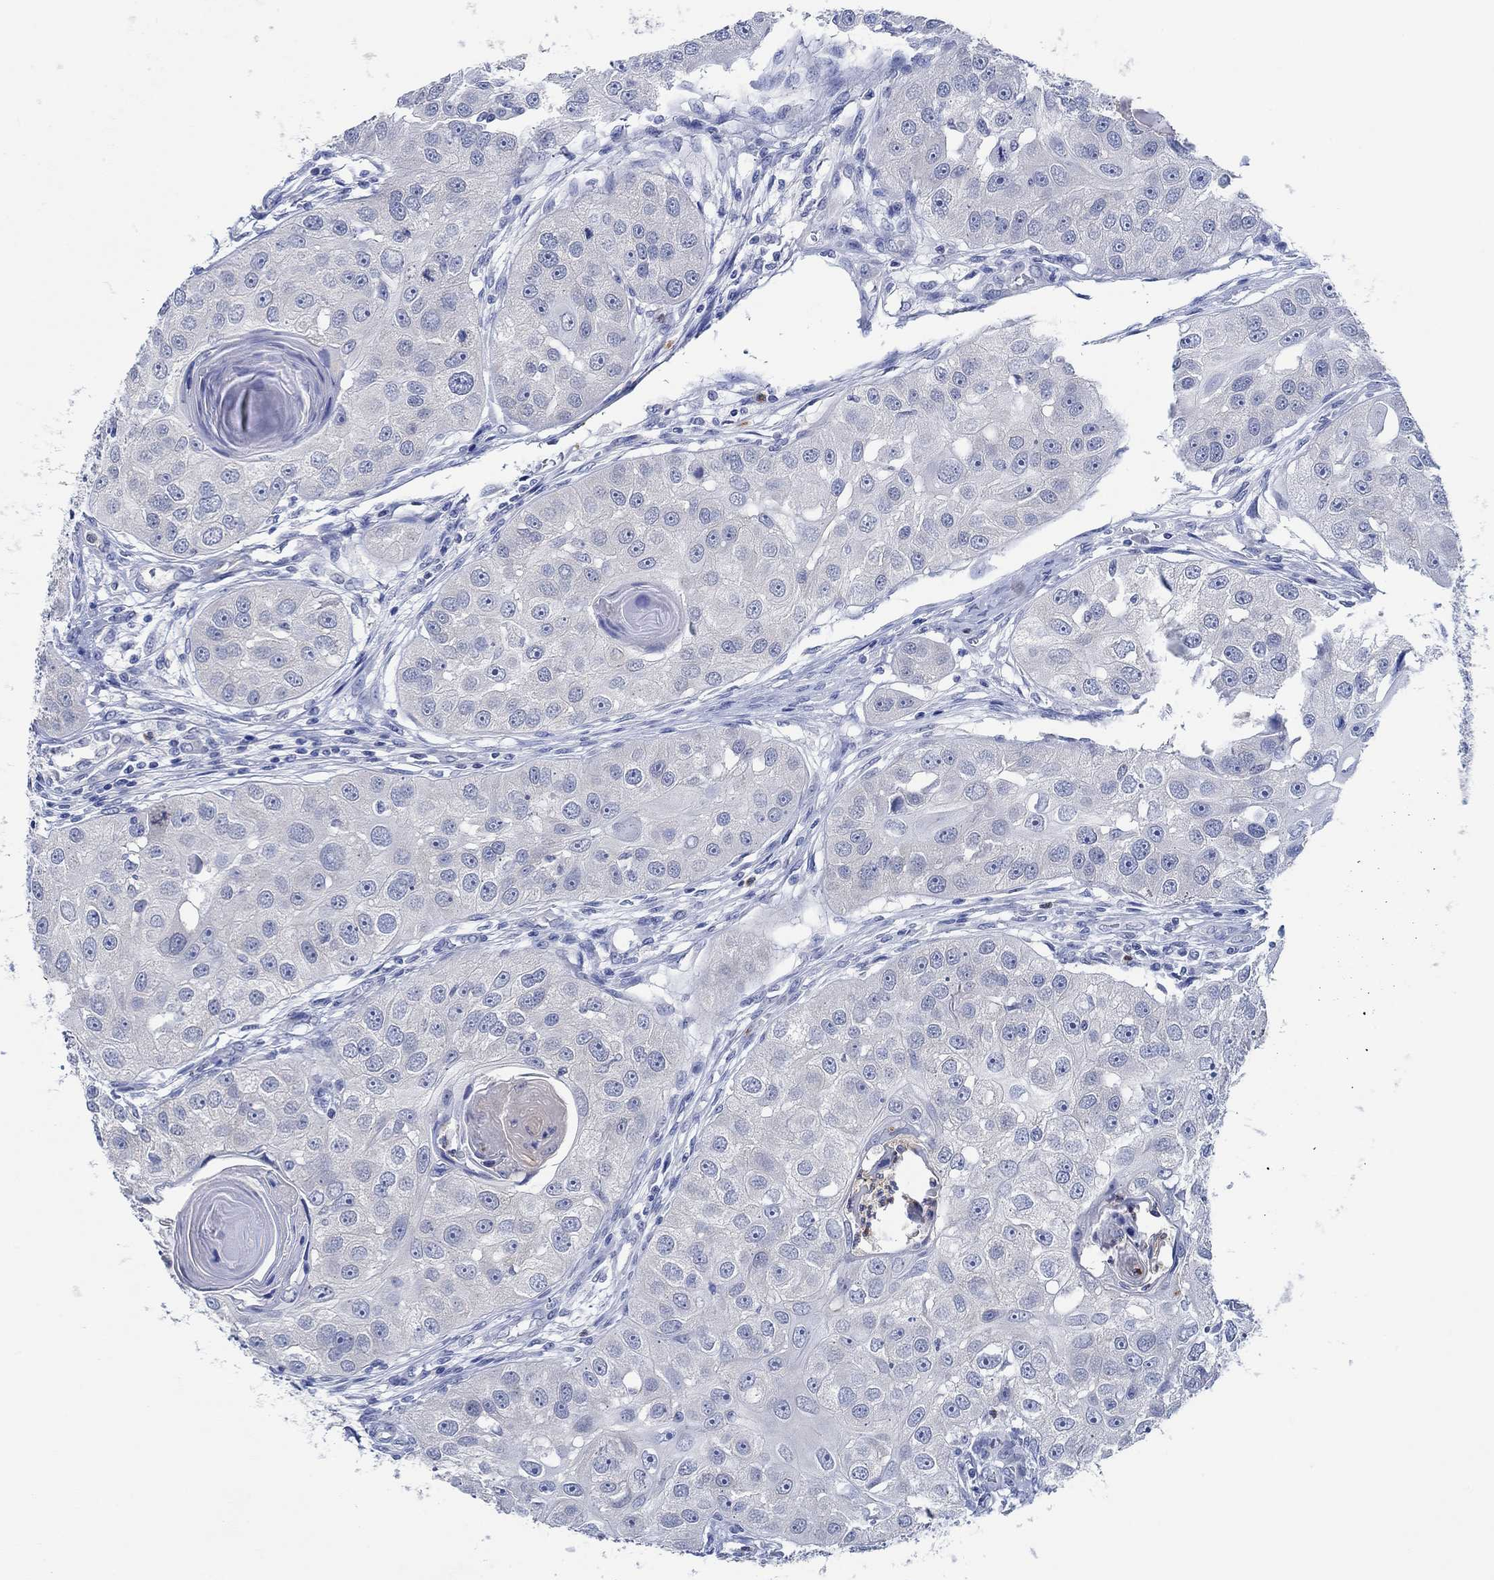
{"staining": {"intensity": "negative", "quantity": "none", "location": "none"}, "tissue": "head and neck cancer", "cell_type": "Tumor cells", "image_type": "cancer", "snomed": [{"axis": "morphology", "description": "Normal tissue, NOS"}, {"axis": "morphology", "description": "Squamous cell carcinoma, NOS"}, {"axis": "topography", "description": "Skeletal muscle"}, {"axis": "topography", "description": "Head-Neck"}], "caption": "The histopathology image demonstrates no significant positivity in tumor cells of squamous cell carcinoma (head and neck).", "gene": "ZNF671", "patient": {"sex": "male", "age": 51}}